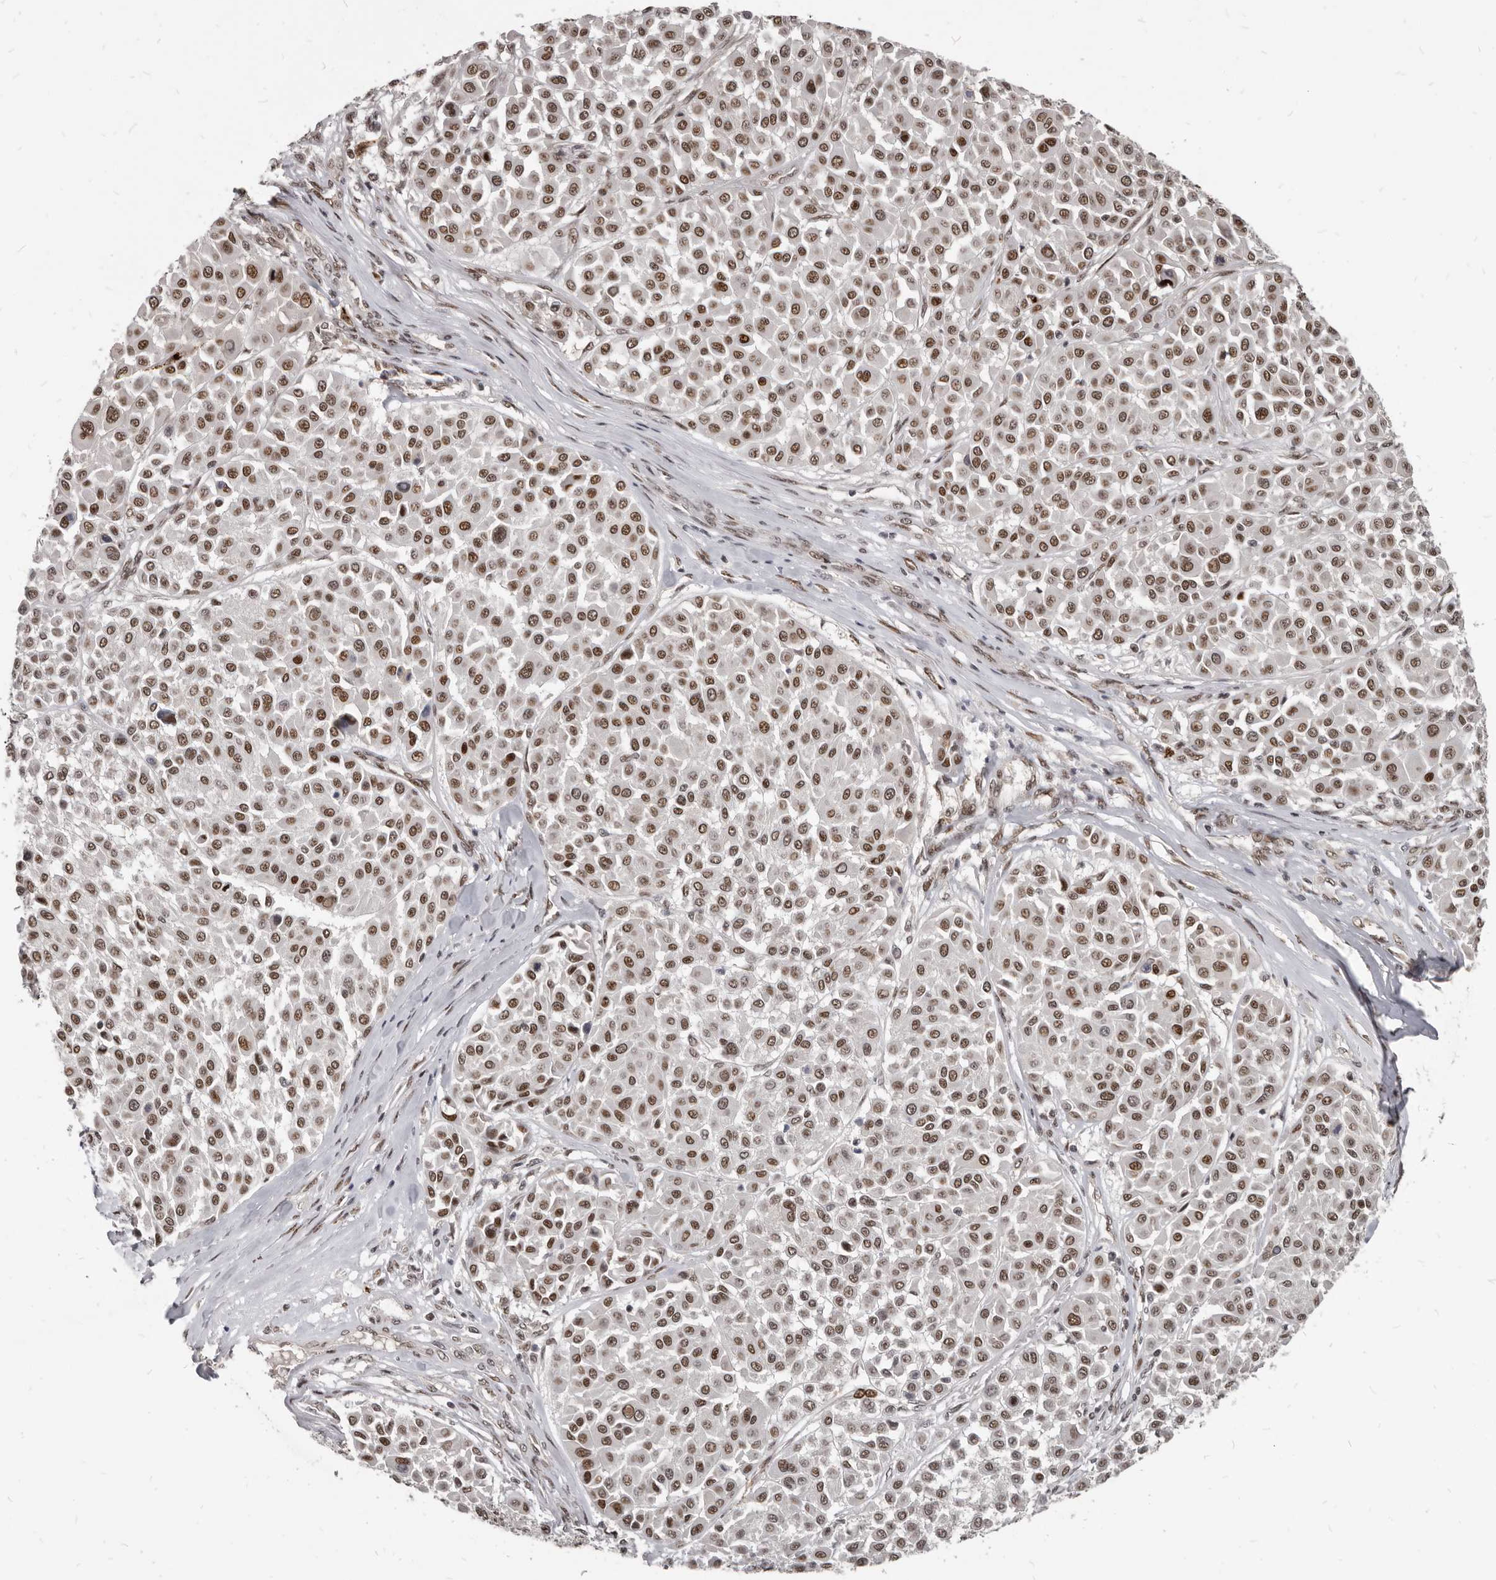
{"staining": {"intensity": "moderate", "quantity": ">75%", "location": "nuclear"}, "tissue": "melanoma", "cell_type": "Tumor cells", "image_type": "cancer", "snomed": [{"axis": "morphology", "description": "Malignant melanoma, Metastatic site"}, {"axis": "topography", "description": "Soft tissue"}], "caption": "A micrograph of malignant melanoma (metastatic site) stained for a protein shows moderate nuclear brown staining in tumor cells.", "gene": "ATF5", "patient": {"sex": "male", "age": 41}}